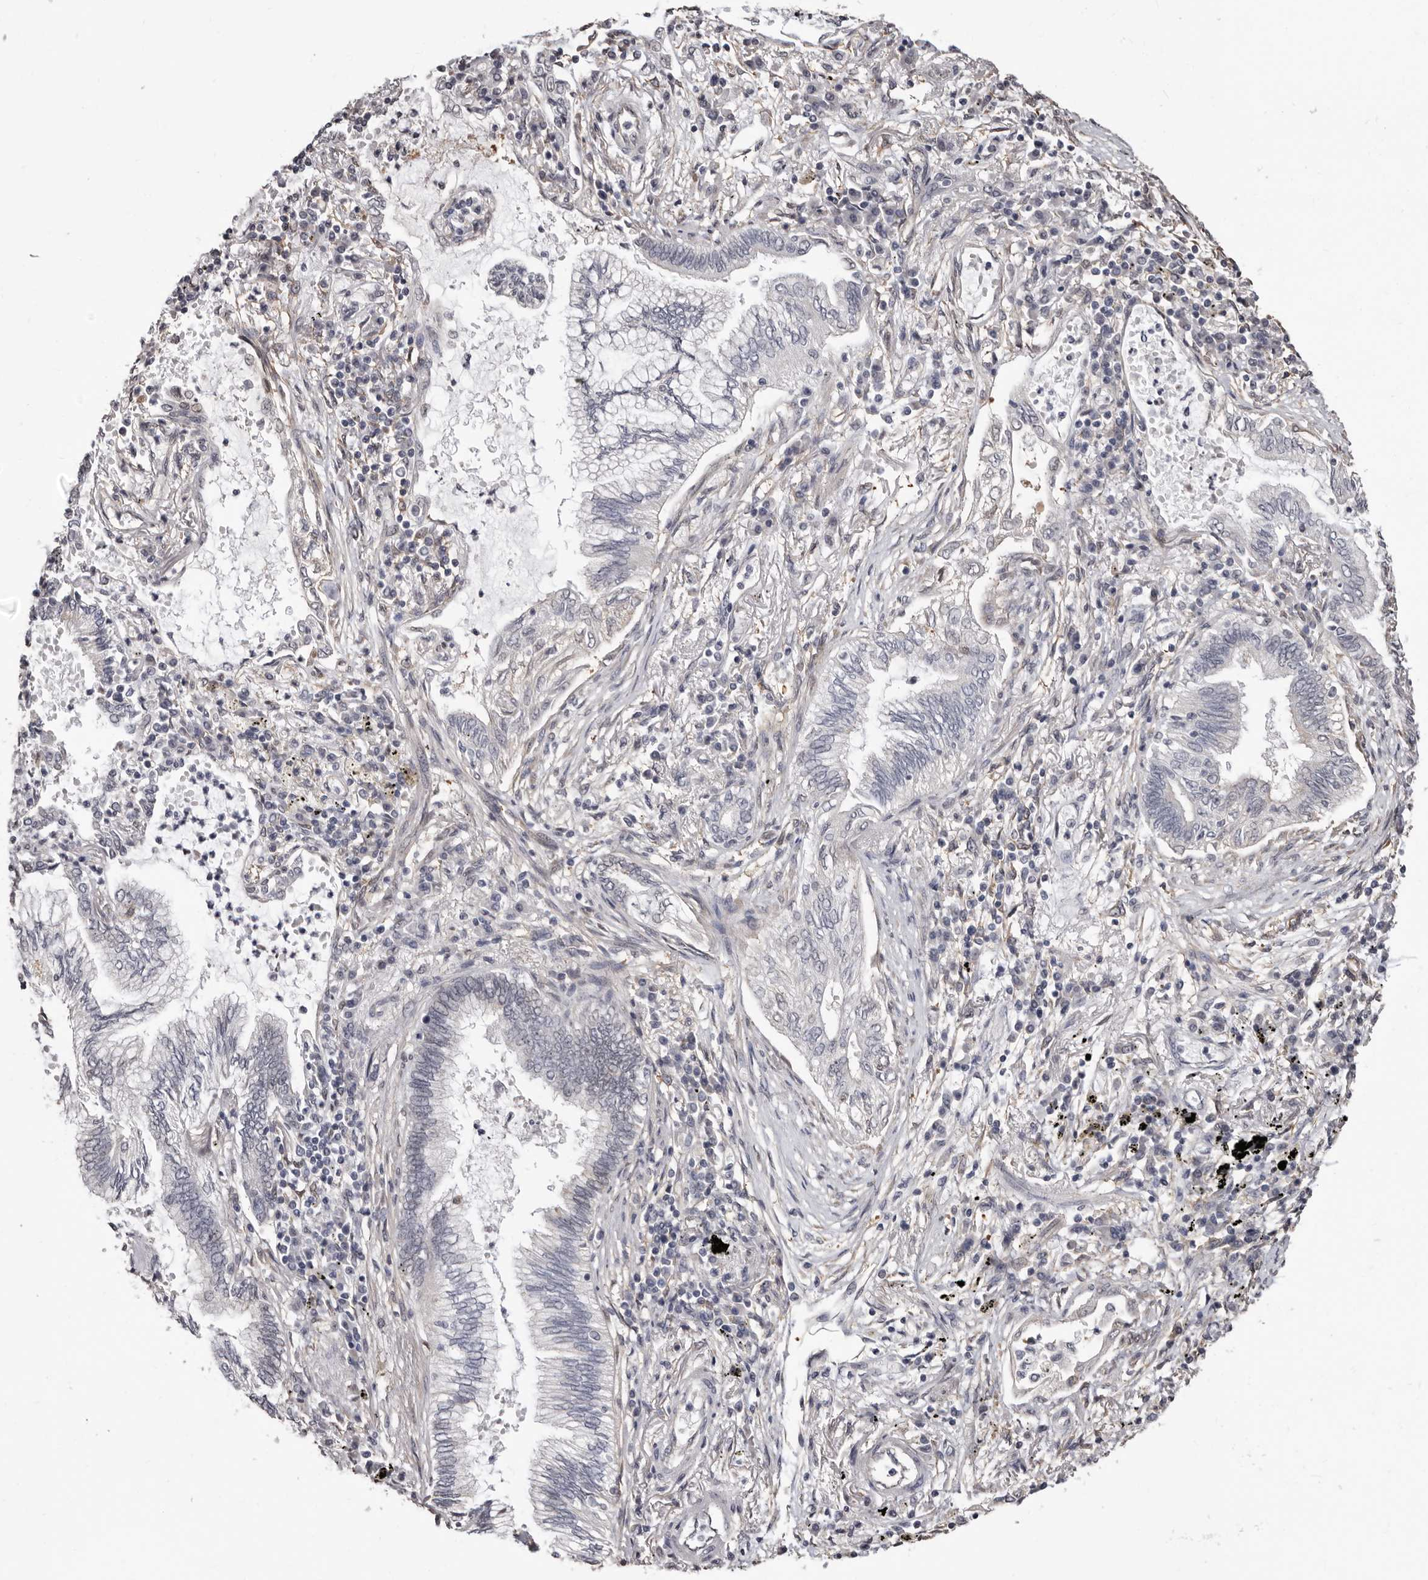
{"staining": {"intensity": "weak", "quantity": "25%-75%", "location": "cytoplasmic/membranous,nuclear"}, "tissue": "bronchus", "cell_type": "Respiratory epithelial cells", "image_type": "normal", "snomed": [{"axis": "morphology", "description": "Normal tissue, NOS"}, {"axis": "morphology", "description": "Adenocarcinoma, NOS"}, {"axis": "topography", "description": "Bronchus"}, {"axis": "topography", "description": "Lung"}], "caption": "Protein staining of normal bronchus shows weak cytoplasmic/membranous,nuclear positivity in about 25%-75% of respiratory epithelial cells.", "gene": "KHDRBS2", "patient": {"sex": "female", "age": 70}}